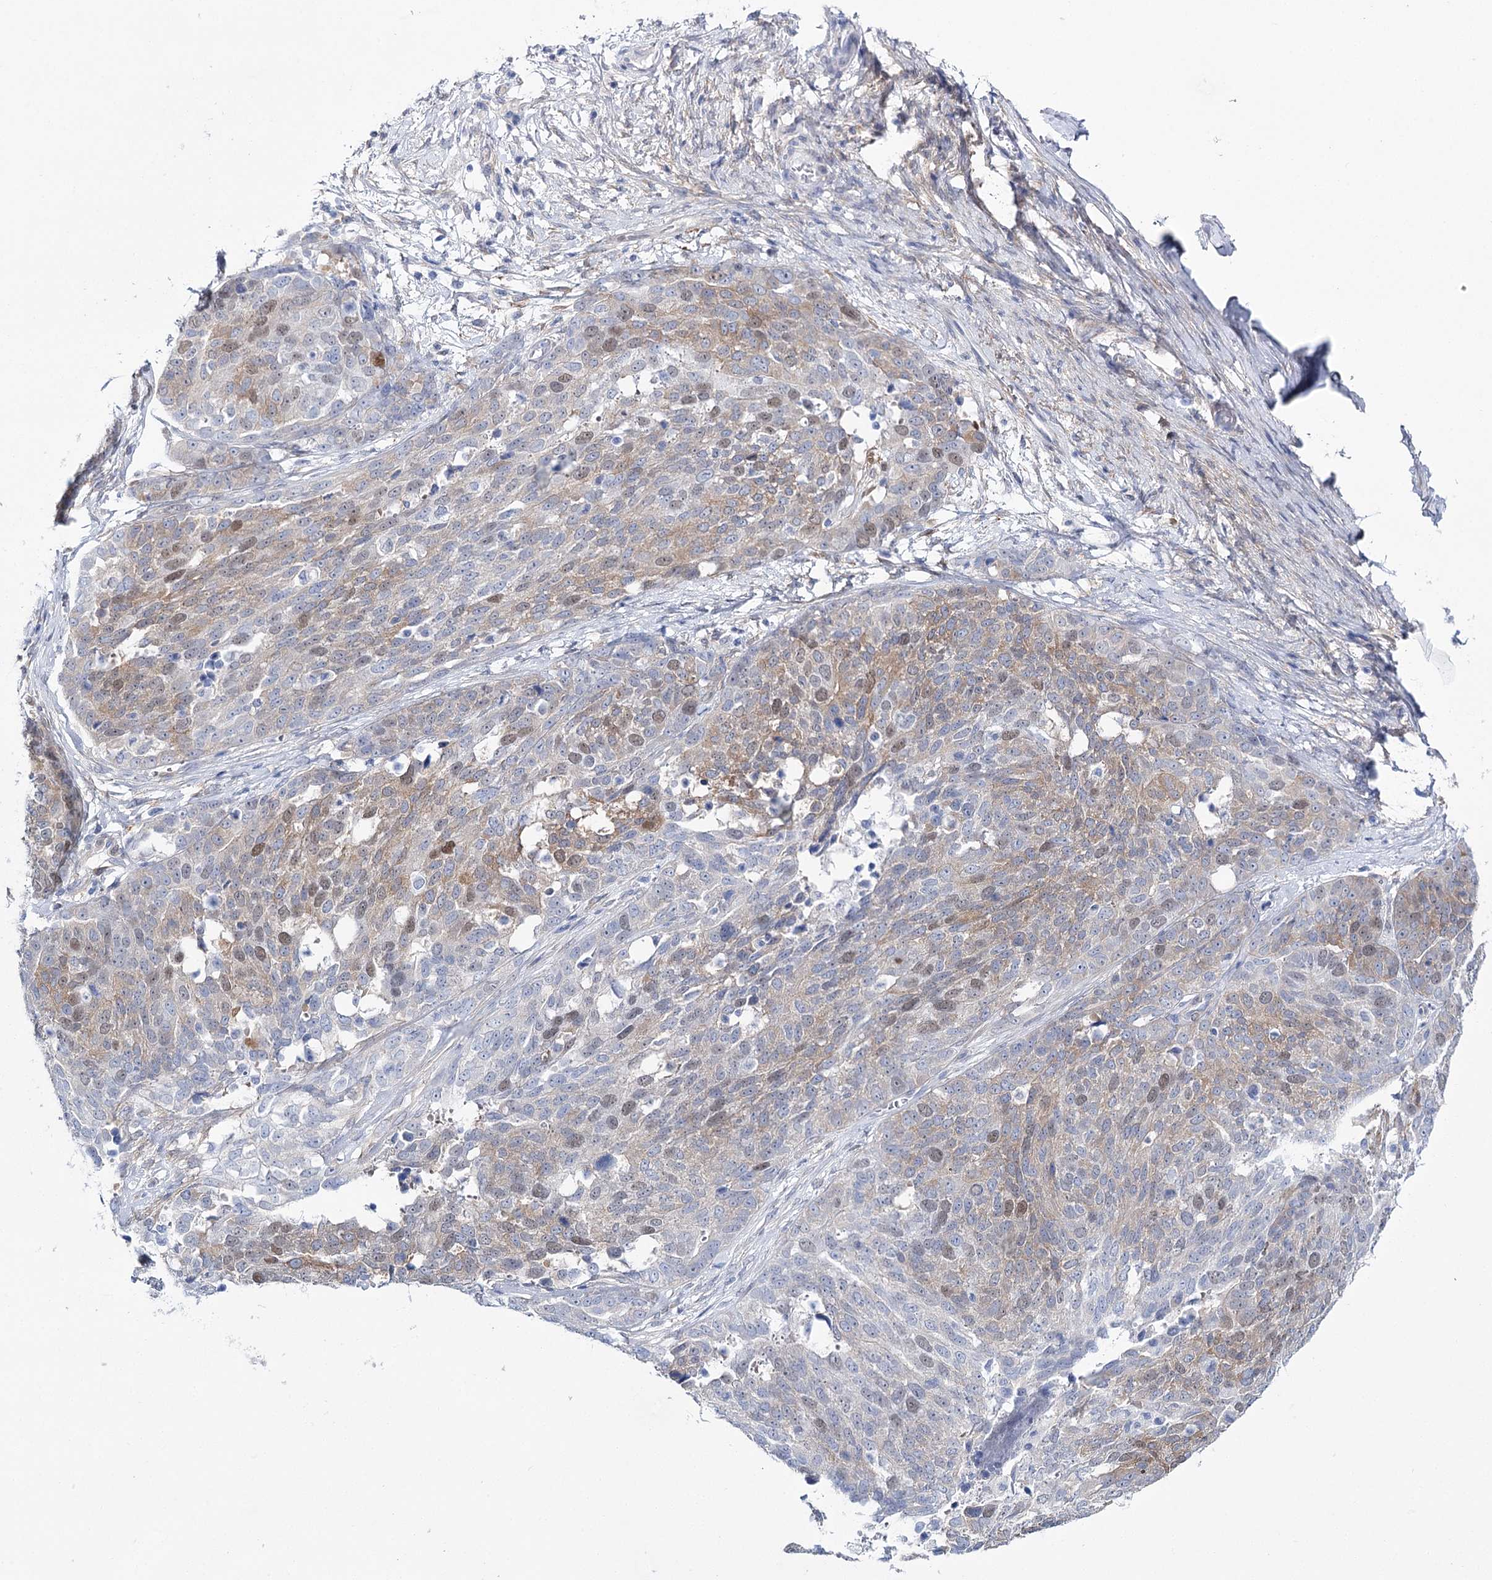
{"staining": {"intensity": "weak", "quantity": "<25%", "location": "cytoplasmic/membranous,nuclear"}, "tissue": "ovarian cancer", "cell_type": "Tumor cells", "image_type": "cancer", "snomed": [{"axis": "morphology", "description": "Cystadenocarcinoma, serous, NOS"}, {"axis": "topography", "description": "Ovary"}], "caption": "Serous cystadenocarcinoma (ovarian) was stained to show a protein in brown. There is no significant positivity in tumor cells.", "gene": "UGDH", "patient": {"sex": "female", "age": 44}}